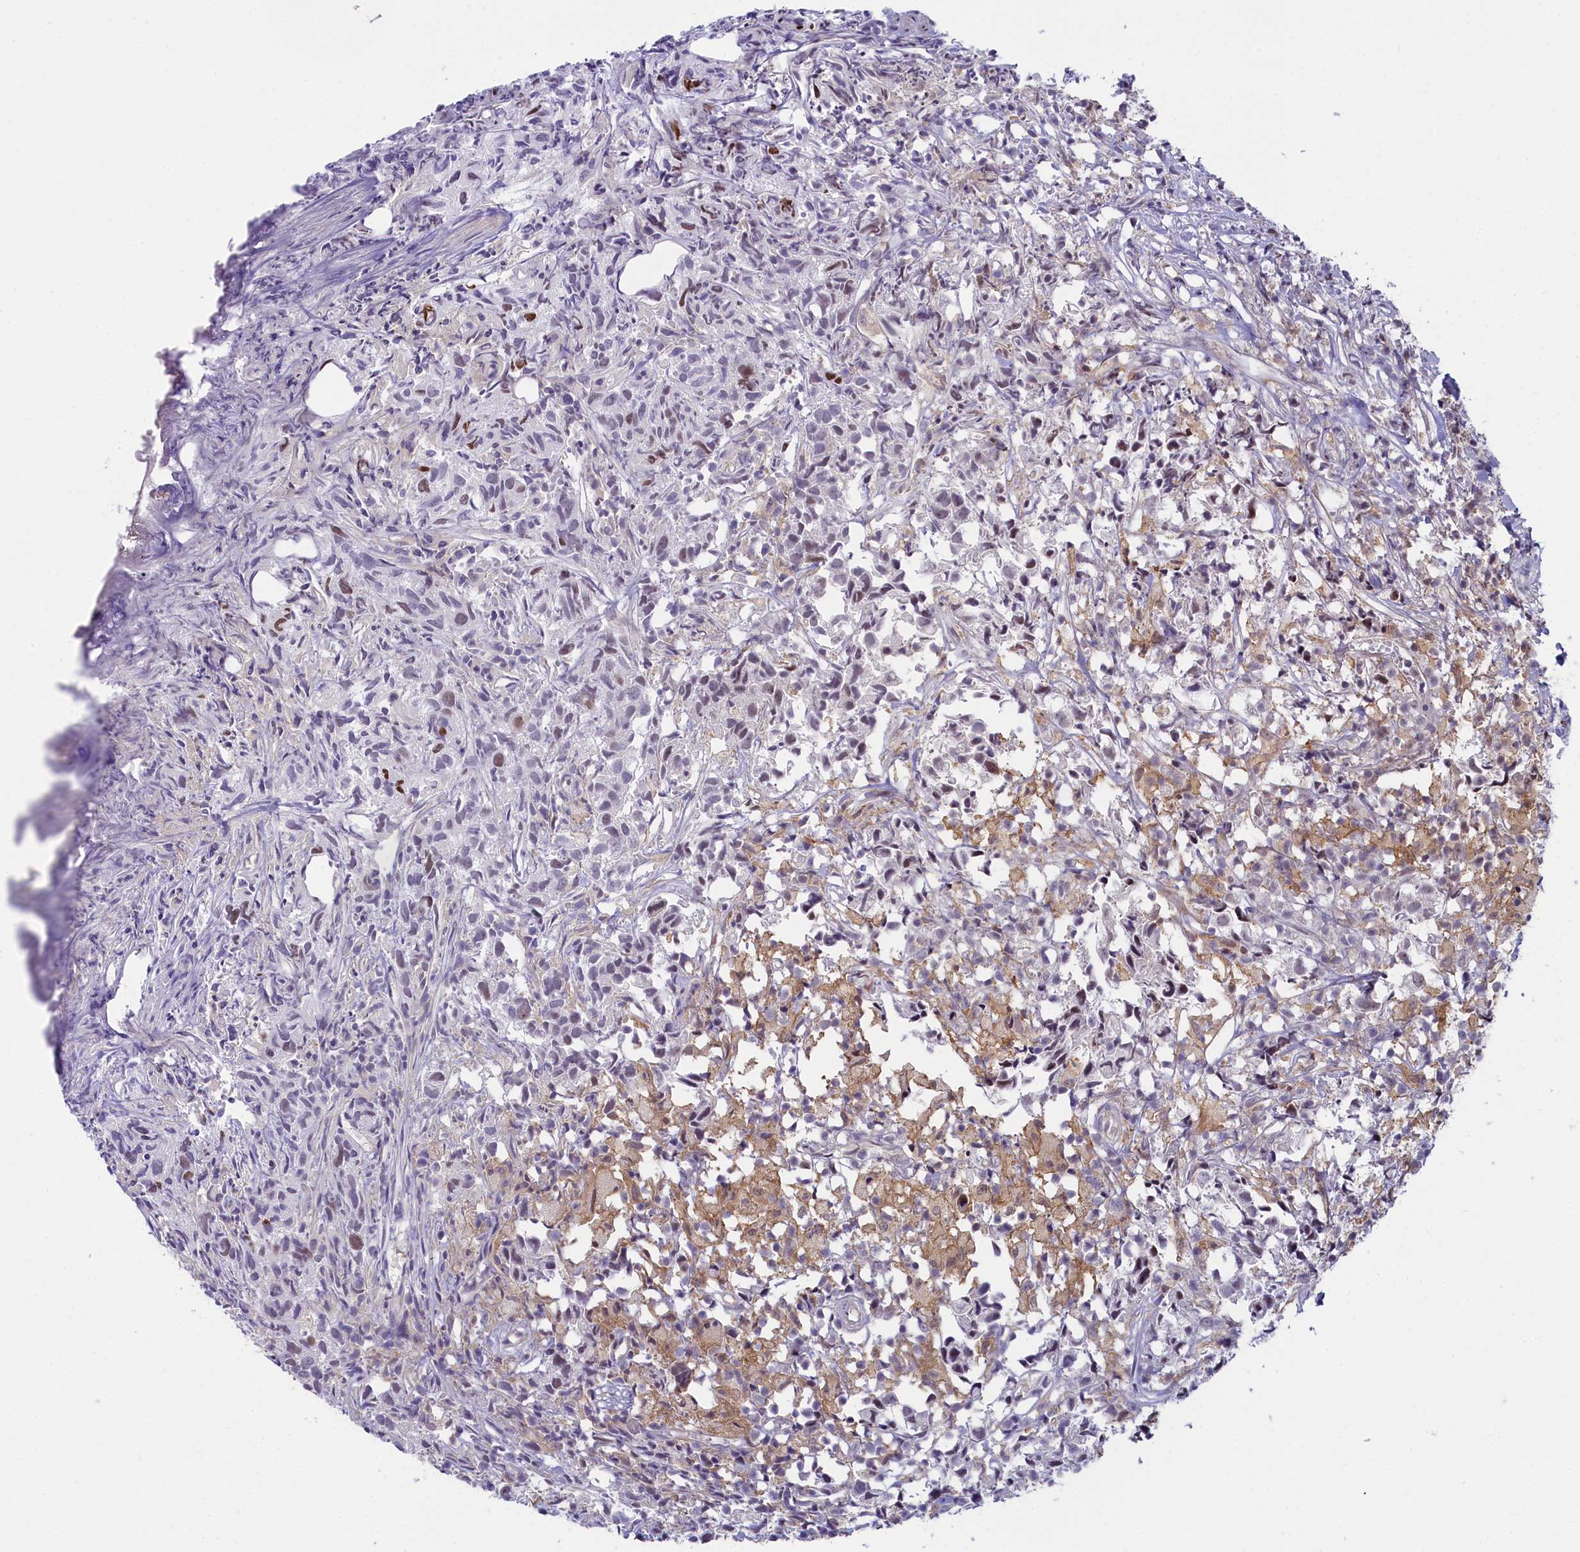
{"staining": {"intensity": "weak", "quantity": "25%-75%", "location": "nuclear"}, "tissue": "urothelial cancer", "cell_type": "Tumor cells", "image_type": "cancer", "snomed": [{"axis": "morphology", "description": "Urothelial carcinoma, High grade"}, {"axis": "topography", "description": "Urinary bladder"}], "caption": "Protein positivity by IHC exhibits weak nuclear staining in approximately 25%-75% of tumor cells in urothelial cancer.", "gene": "FCHO1", "patient": {"sex": "female", "age": 75}}